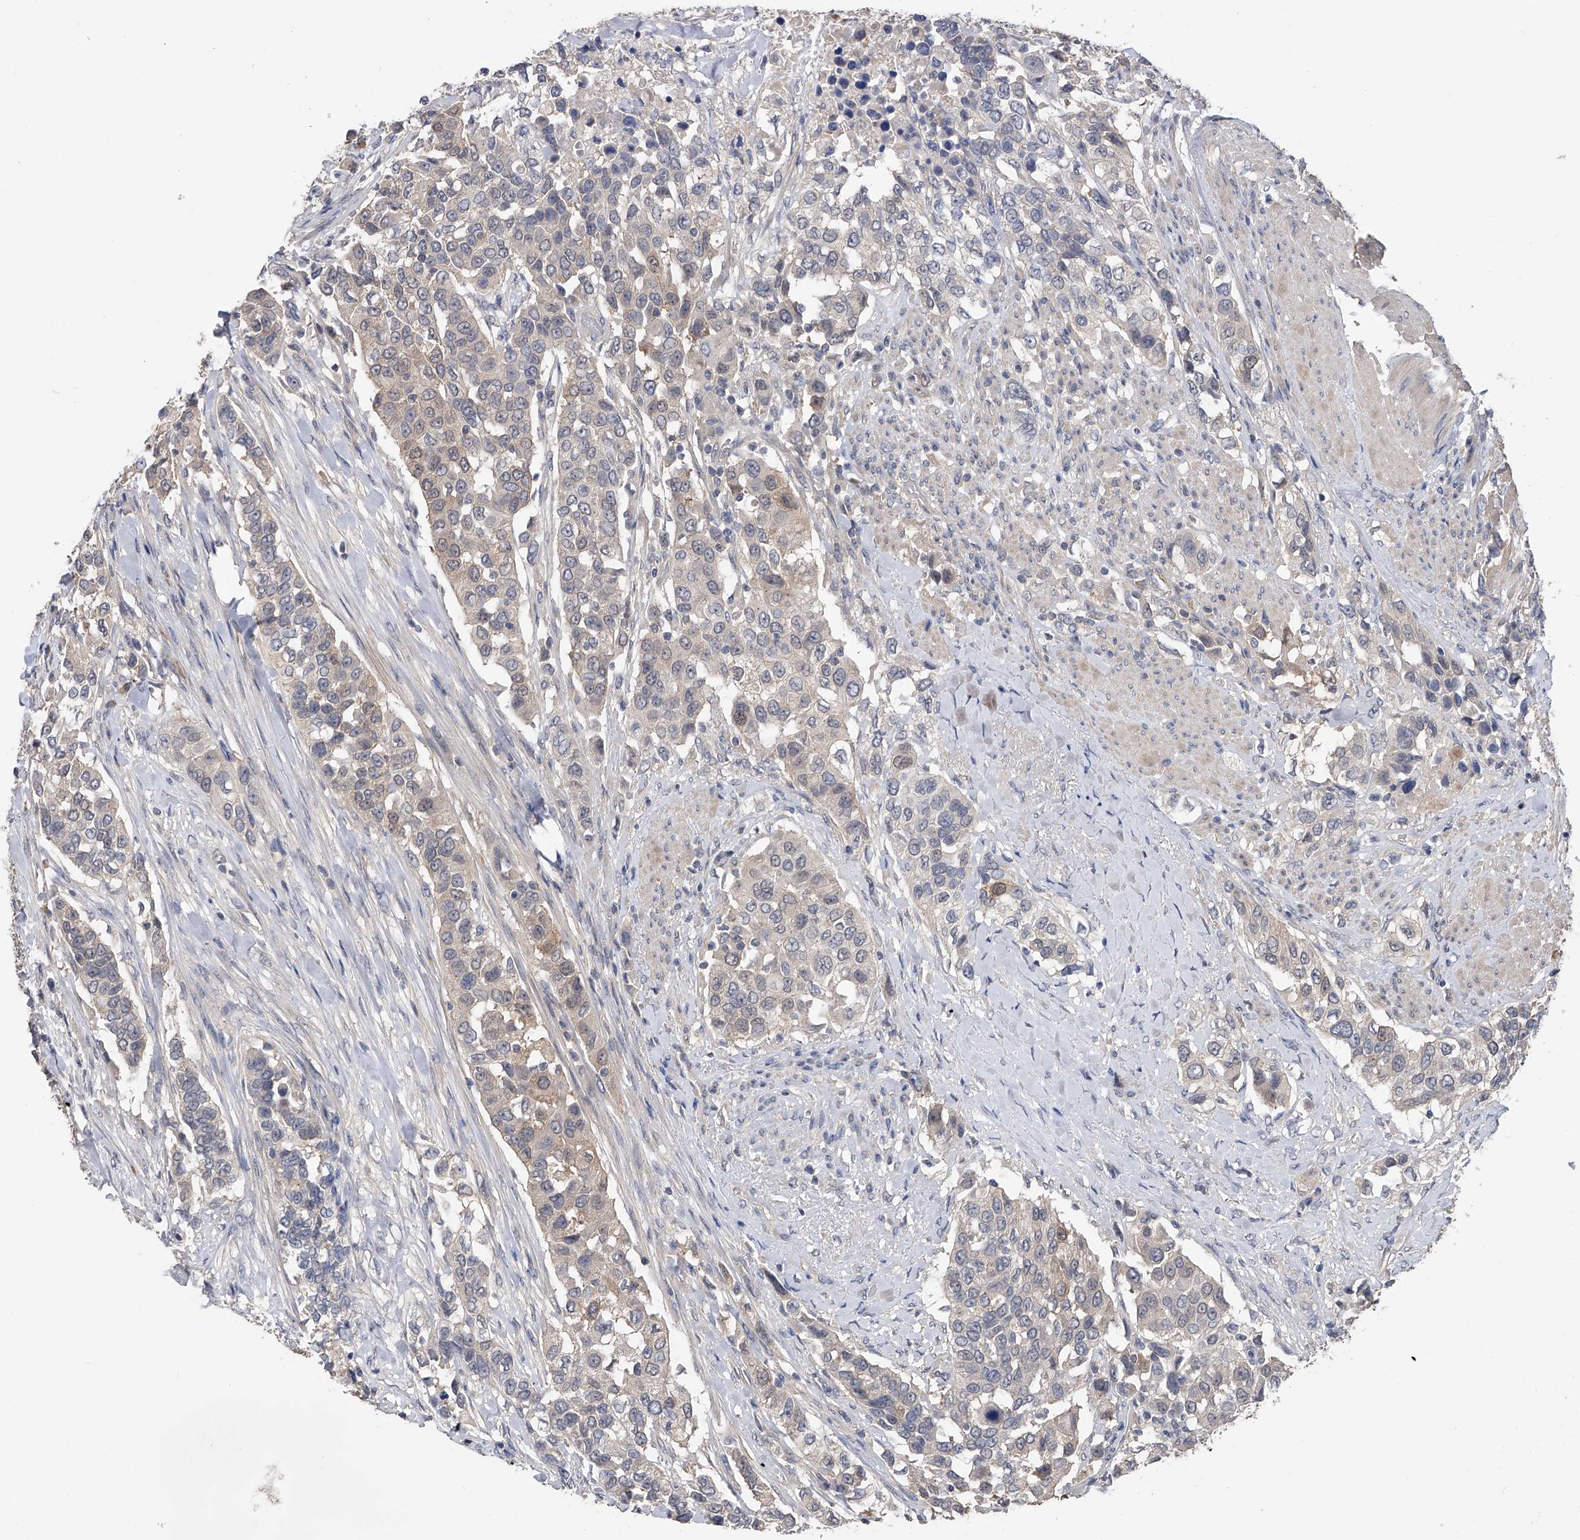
{"staining": {"intensity": "weak", "quantity": "<25%", "location": "cytoplasmic/membranous"}, "tissue": "urothelial cancer", "cell_type": "Tumor cells", "image_type": "cancer", "snomed": [{"axis": "morphology", "description": "Urothelial carcinoma, High grade"}, {"axis": "topography", "description": "Urinary bladder"}], "caption": "Immunohistochemistry of urothelial cancer reveals no expression in tumor cells.", "gene": "CFAP298", "patient": {"sex": "female", "age": 80}}